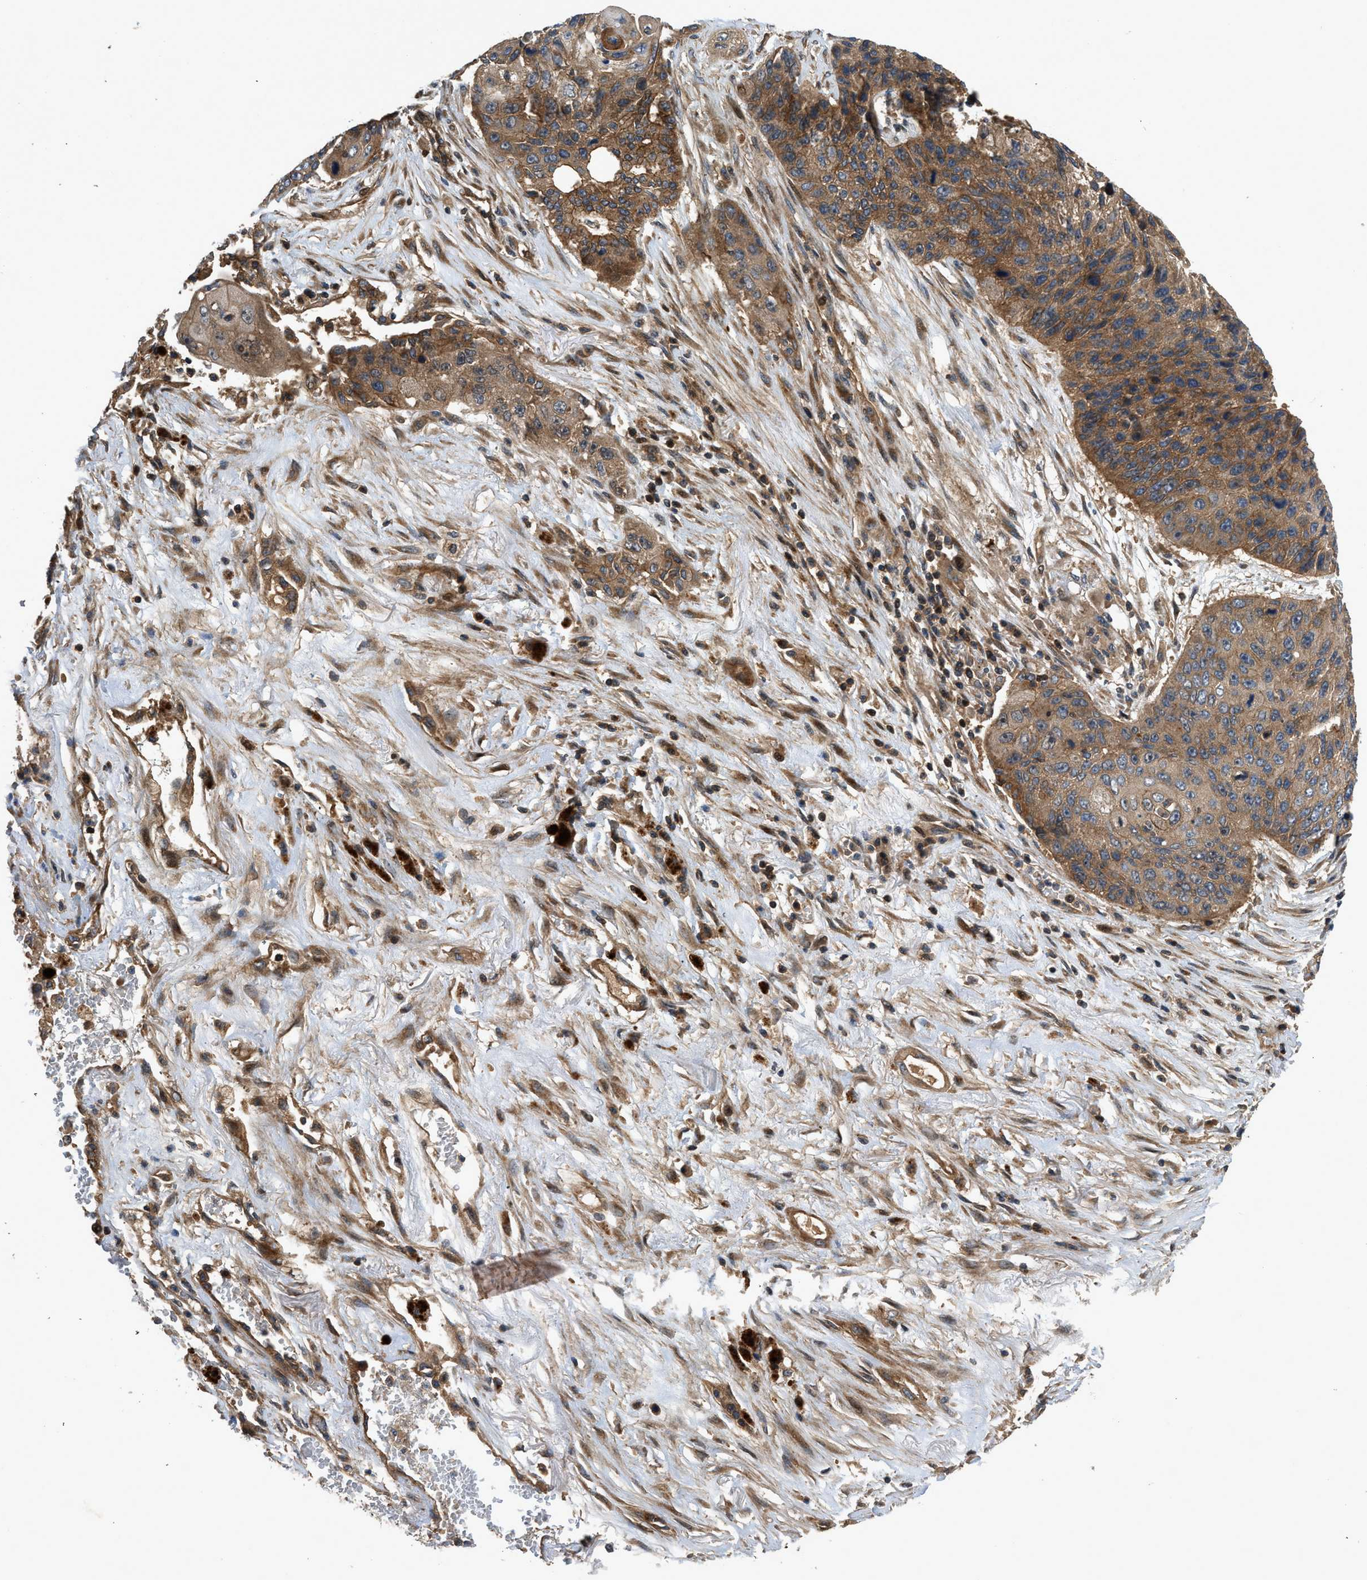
{"staining": {"intensity": "moderate", "quantity": ">75%", "location": "cytoplasmic/membranous"}, "tissue": "lung cancer", "cell_type": "Tumor cells", "image_type": "cancer", "snomed": [{"axis": "morphology", "description": "Squamous cell carcinoma, NOS"}, {"axis": "topography", "description": "Lung"}], "caption": "An IHC micrograph of tumor tissue is shown. Protein staining in brown shows moderate cytoplasmic/membranous positivity in lung cancer within tumor cells.", "gene": "CNNM3", "patient": {"sex": "male", "age": 61}}